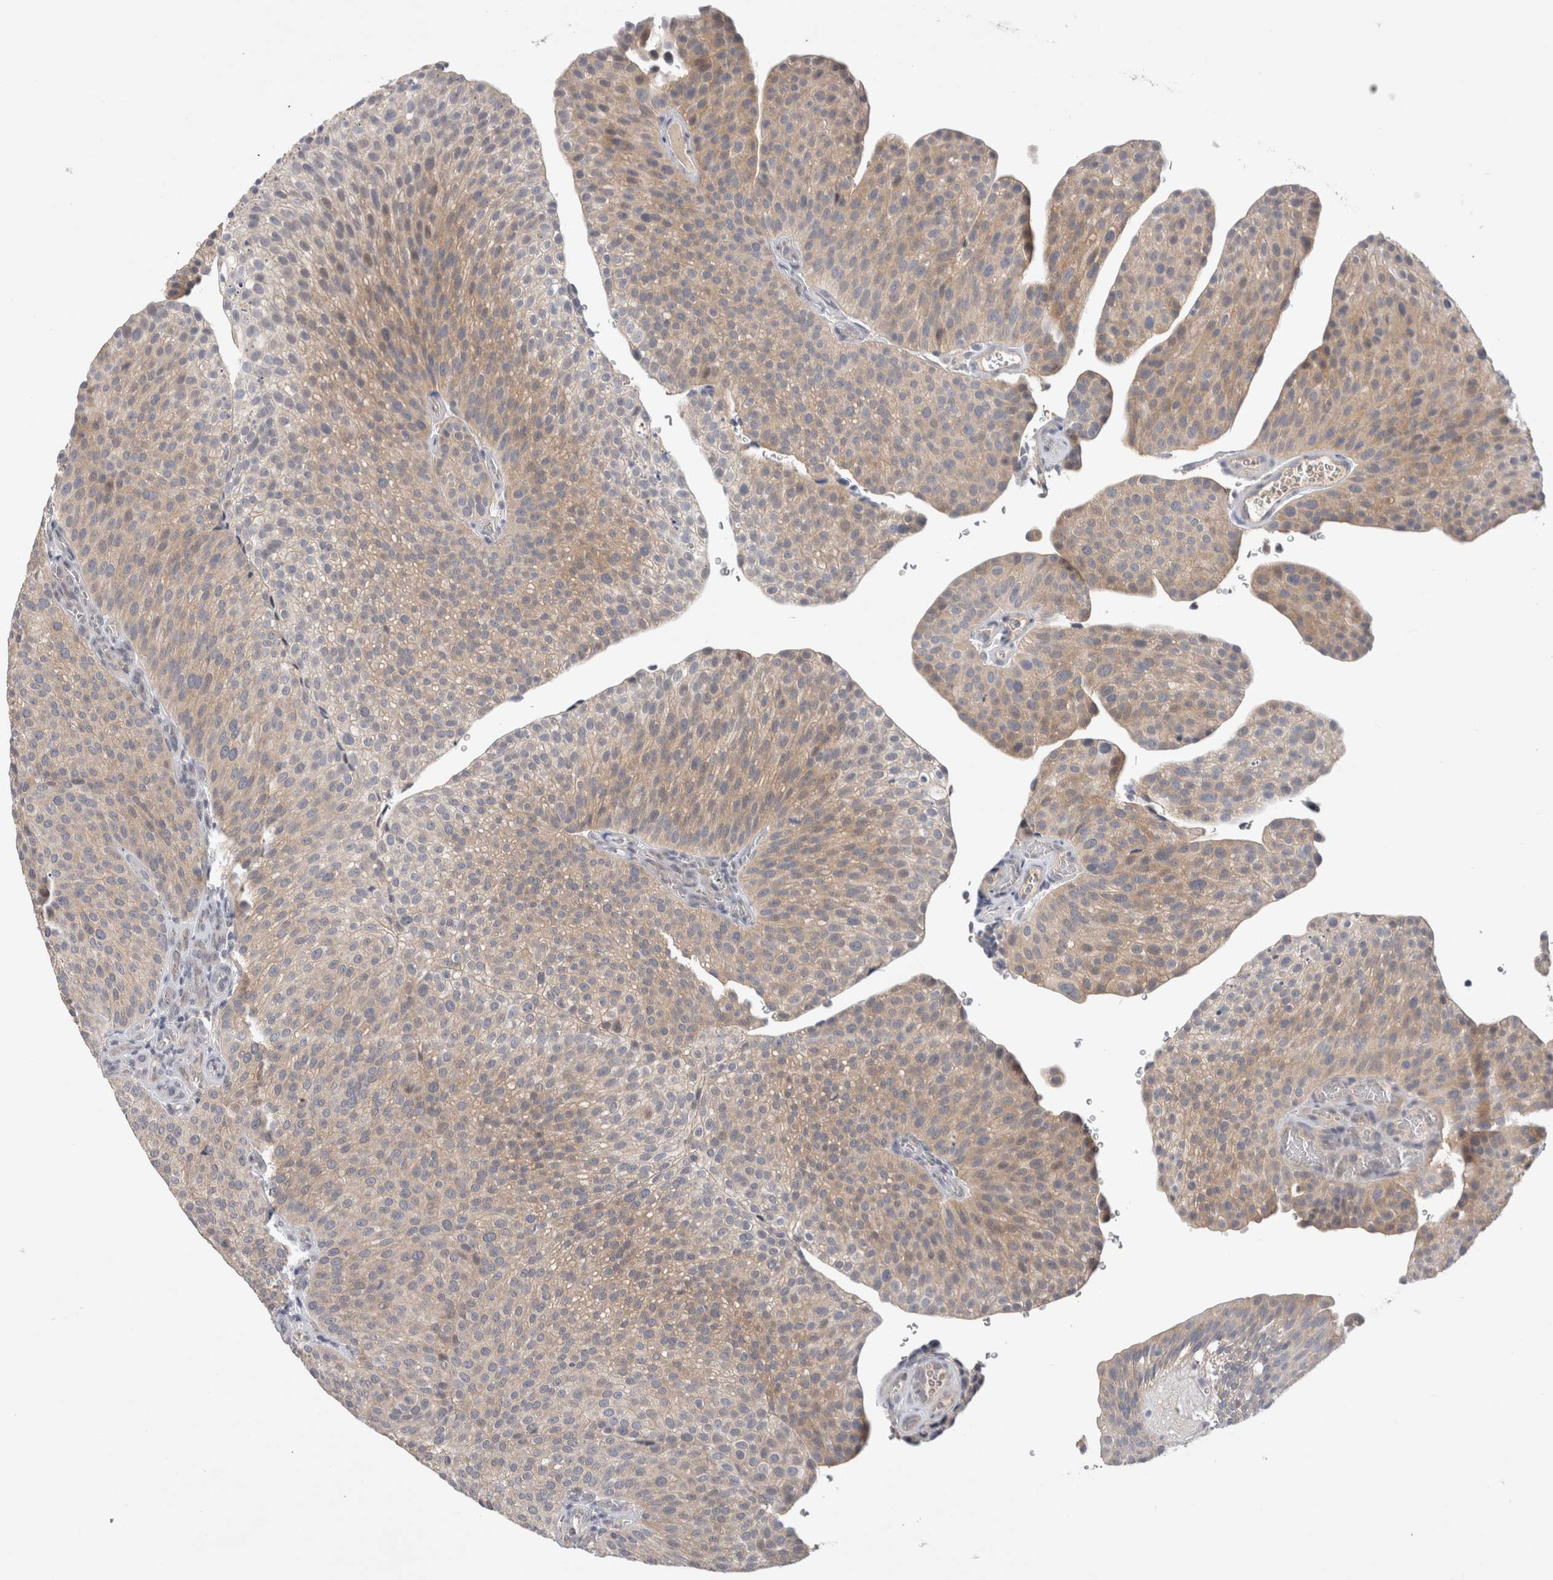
{"staining": {"intensity": "weak", "quantity": "25%-75%", "location": "cytoplasmic/membranous"}, "tissue": "urothelial cancer", "cell_type": "Tumor cells", "image_type": "cancer", "snomed": [{"axis": "morphology", "description": "Normal tissue, NOS"}, {"axis": "morphology", "description": "Urothelial carcinoma, Low grade"}, {"axis": "topography", "description": "Smooth muscle"}, {"axis": "topography", "description": "Urinary bladder"}], "caption": "High-magnification brightfield microscopy of urothelial cancer stained with DAB (3,3'-diaminobenzidine) (brown) and counterstained with hematoxylin (blue). tumor cells exhibit weak cytoplasmic/membranous expression is present in approximately25%-75% of cells.", "gene": "CERS3", "patient": {"sex": "male", "age": 60}}